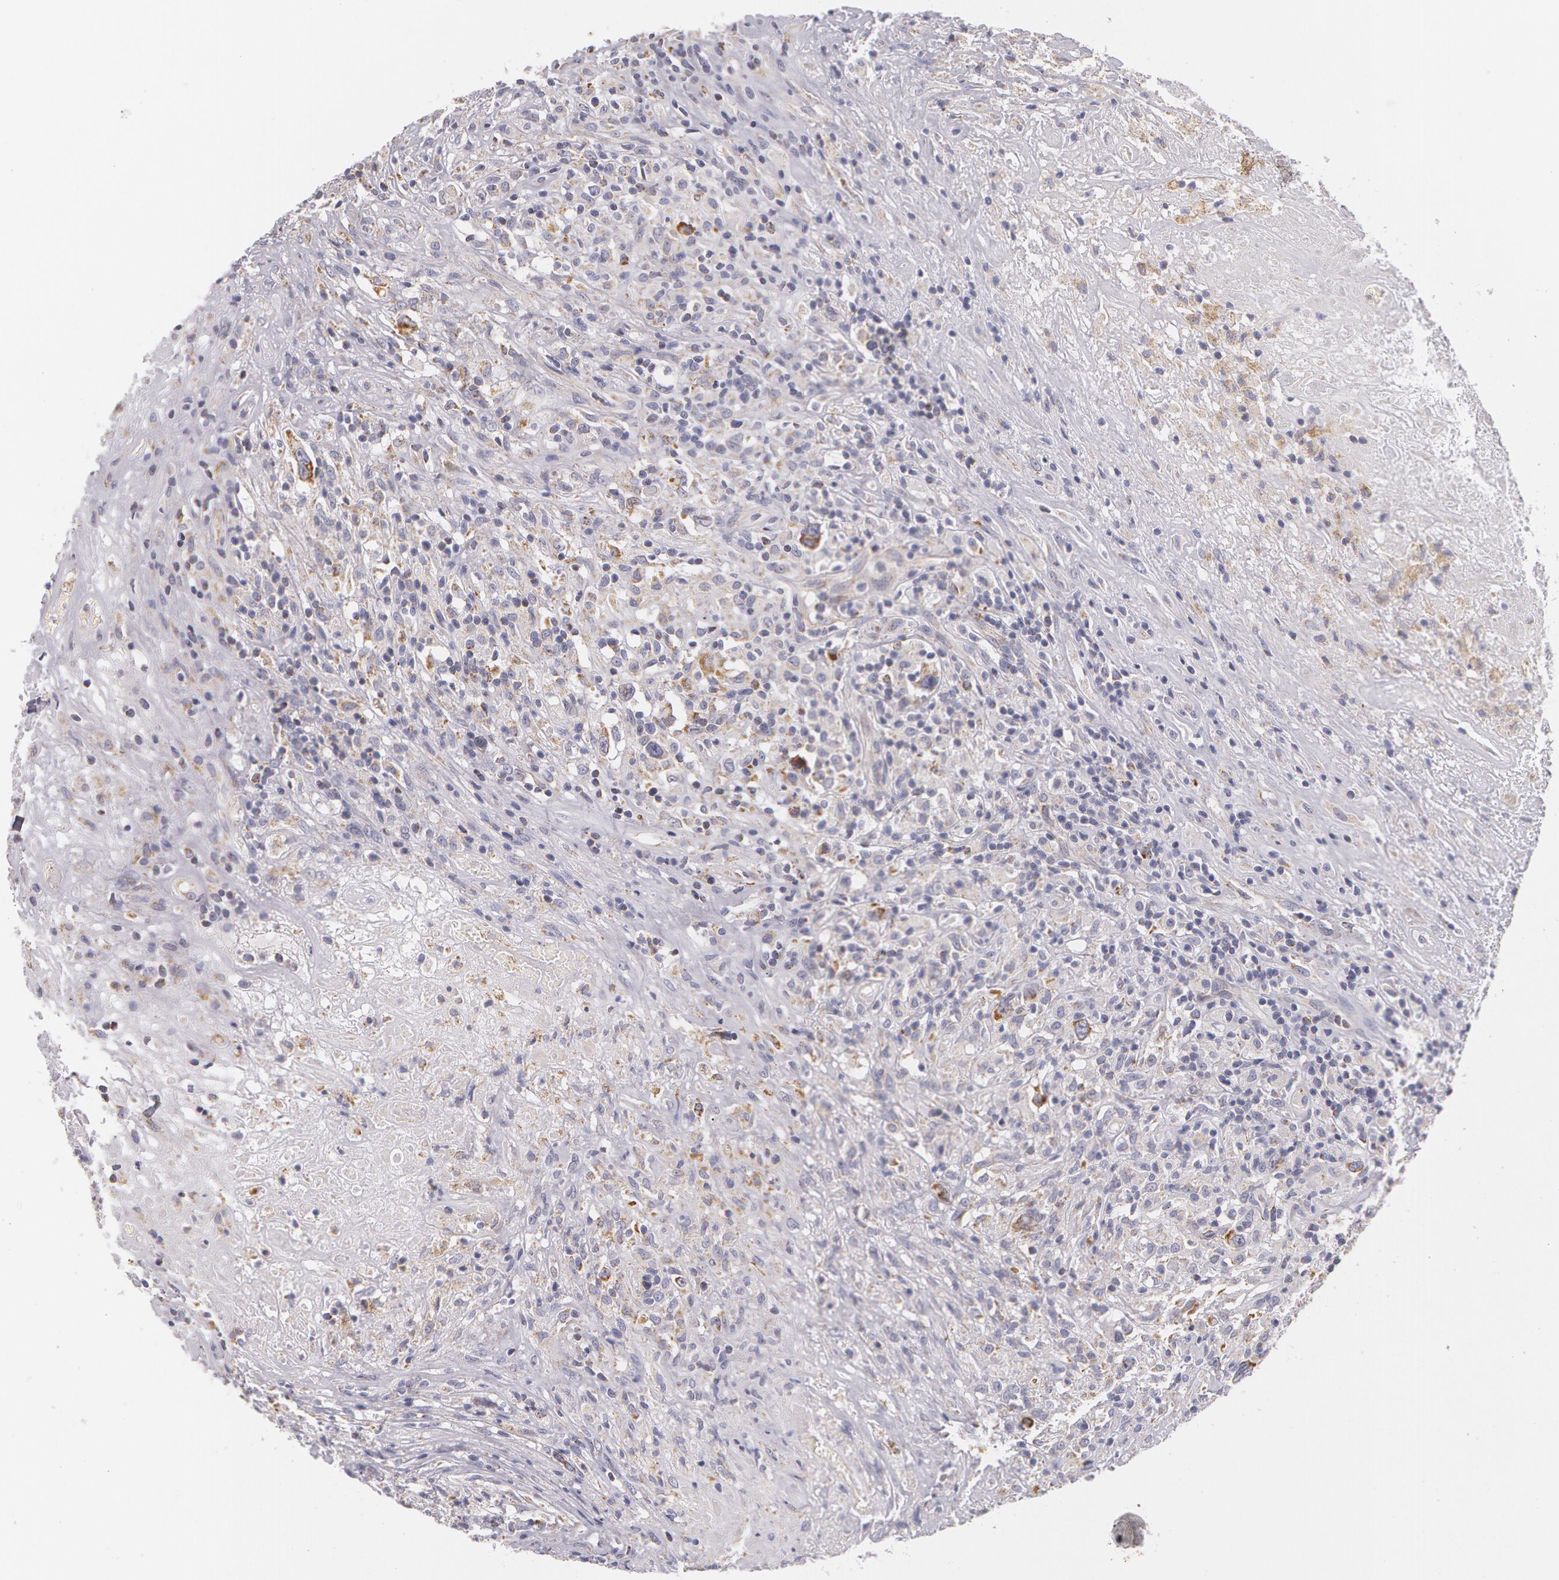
{"staining": {"intensity": "negative", "quantity": "none", "location": "none"}, "tissue": "lymphoma", "cell_type": "Tumor cells", "image_type": "cancer", "snomed": [{"axis": "morphology", "description": "Hodgkin's disease, NOS"}, {"axis": "topography", "description": "Lymph node"}], "caption": "Histopathology image shows no protein positivity in tumor cells of lymphoma tissue.", "gene": "KRT18", "patient": {"sex": "male", "age": 46}}